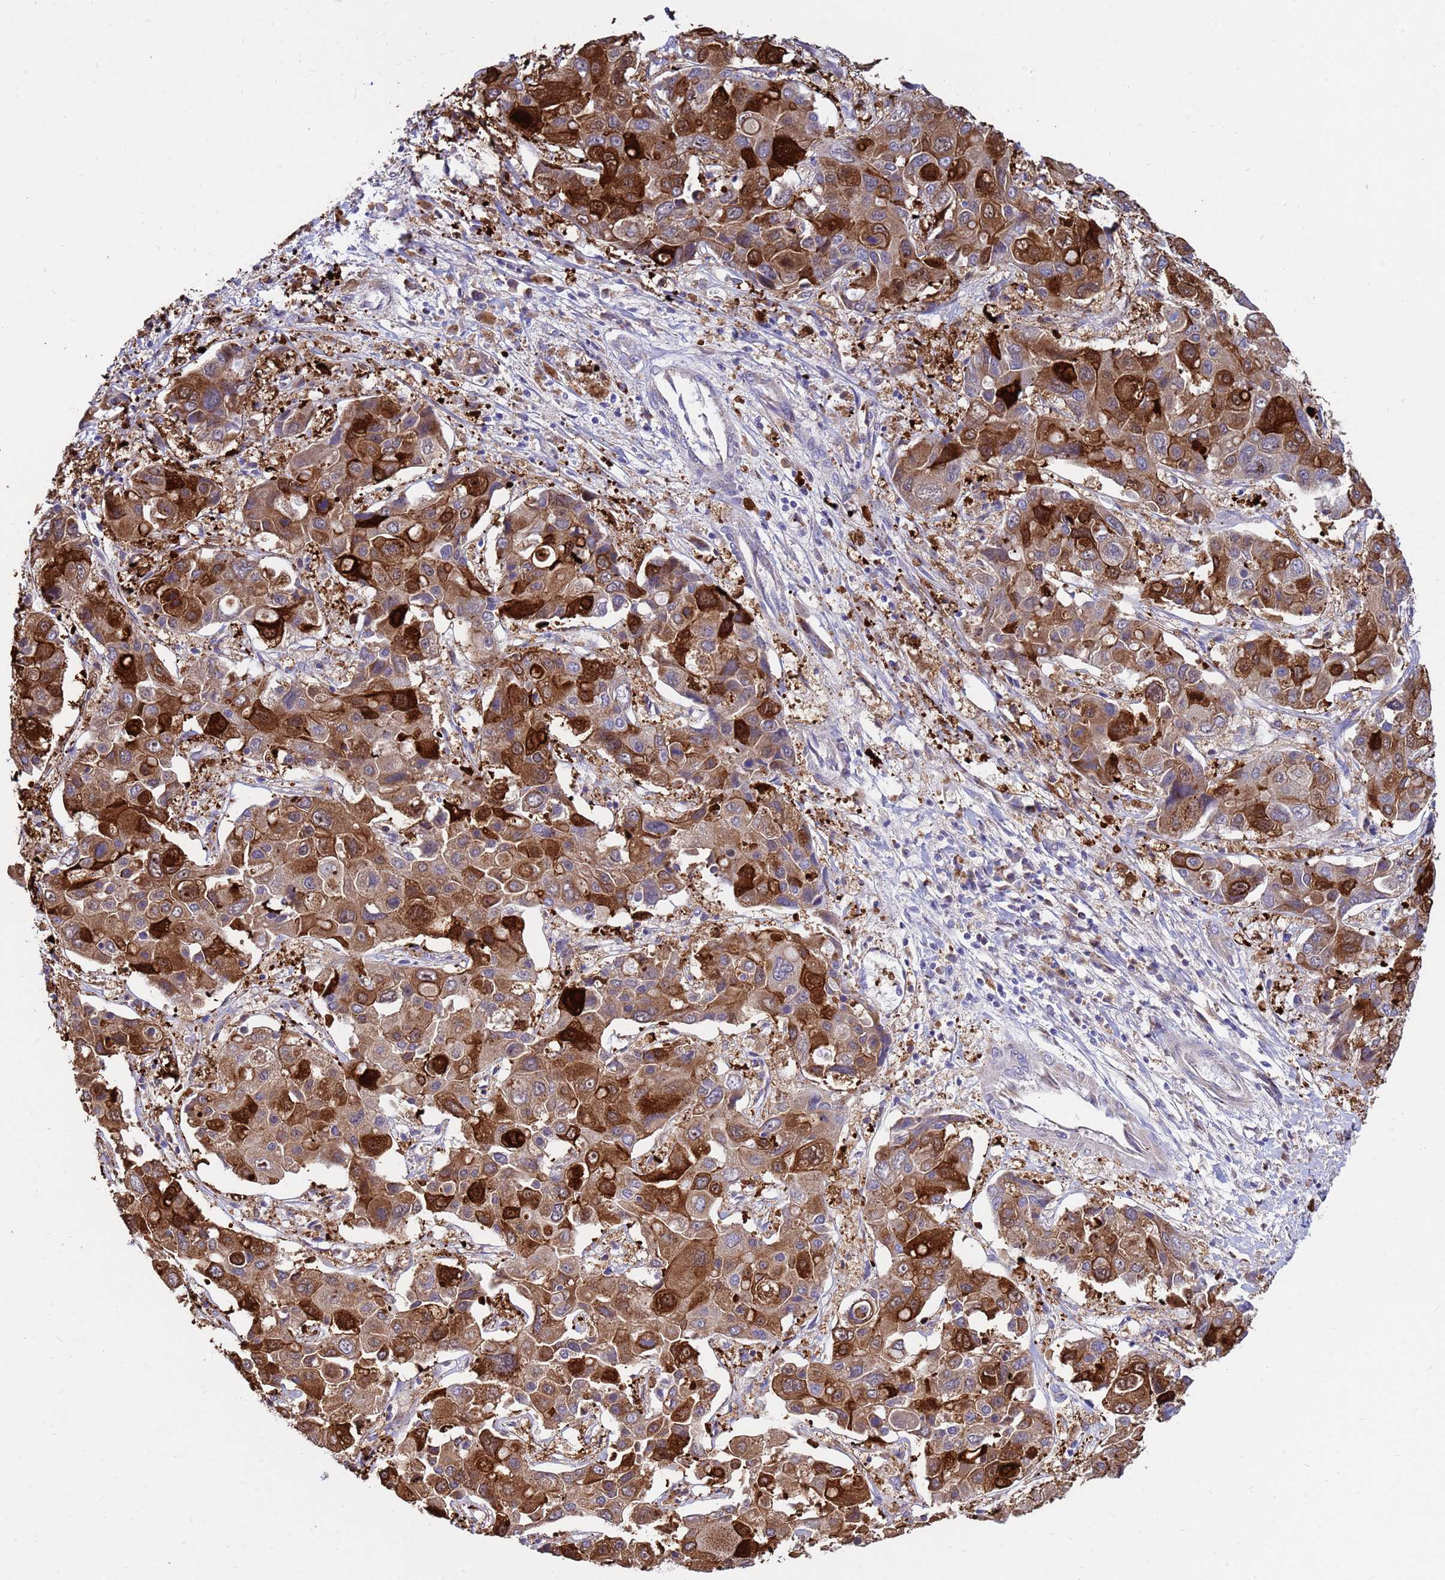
{"staining": {"intensity": "strong", "quantity": ">75%", "location": "cytoplasmic/membranous"}, "tissue": "liver cancer", "cell_type": "Tumor cells", "image_type": "cancer", "snomed": [{"axis": "morphology", "description": "Cholangiocarcinoma"}, {"axis": "topography", "description": "Liver"}], "caption": "Brown immunohistochemical staining in liver cancer (cholangiocarcinoma) shows strong cytoplasmic/membranous expression in approximately >75% of tumor cells. (DAB (3,3'-diaminobenzidine) IHC, brown staining for protein, blue staining for nuclei).", "gene": "TUBGCP3", "patient": {"sex": "male", "age": 67}}